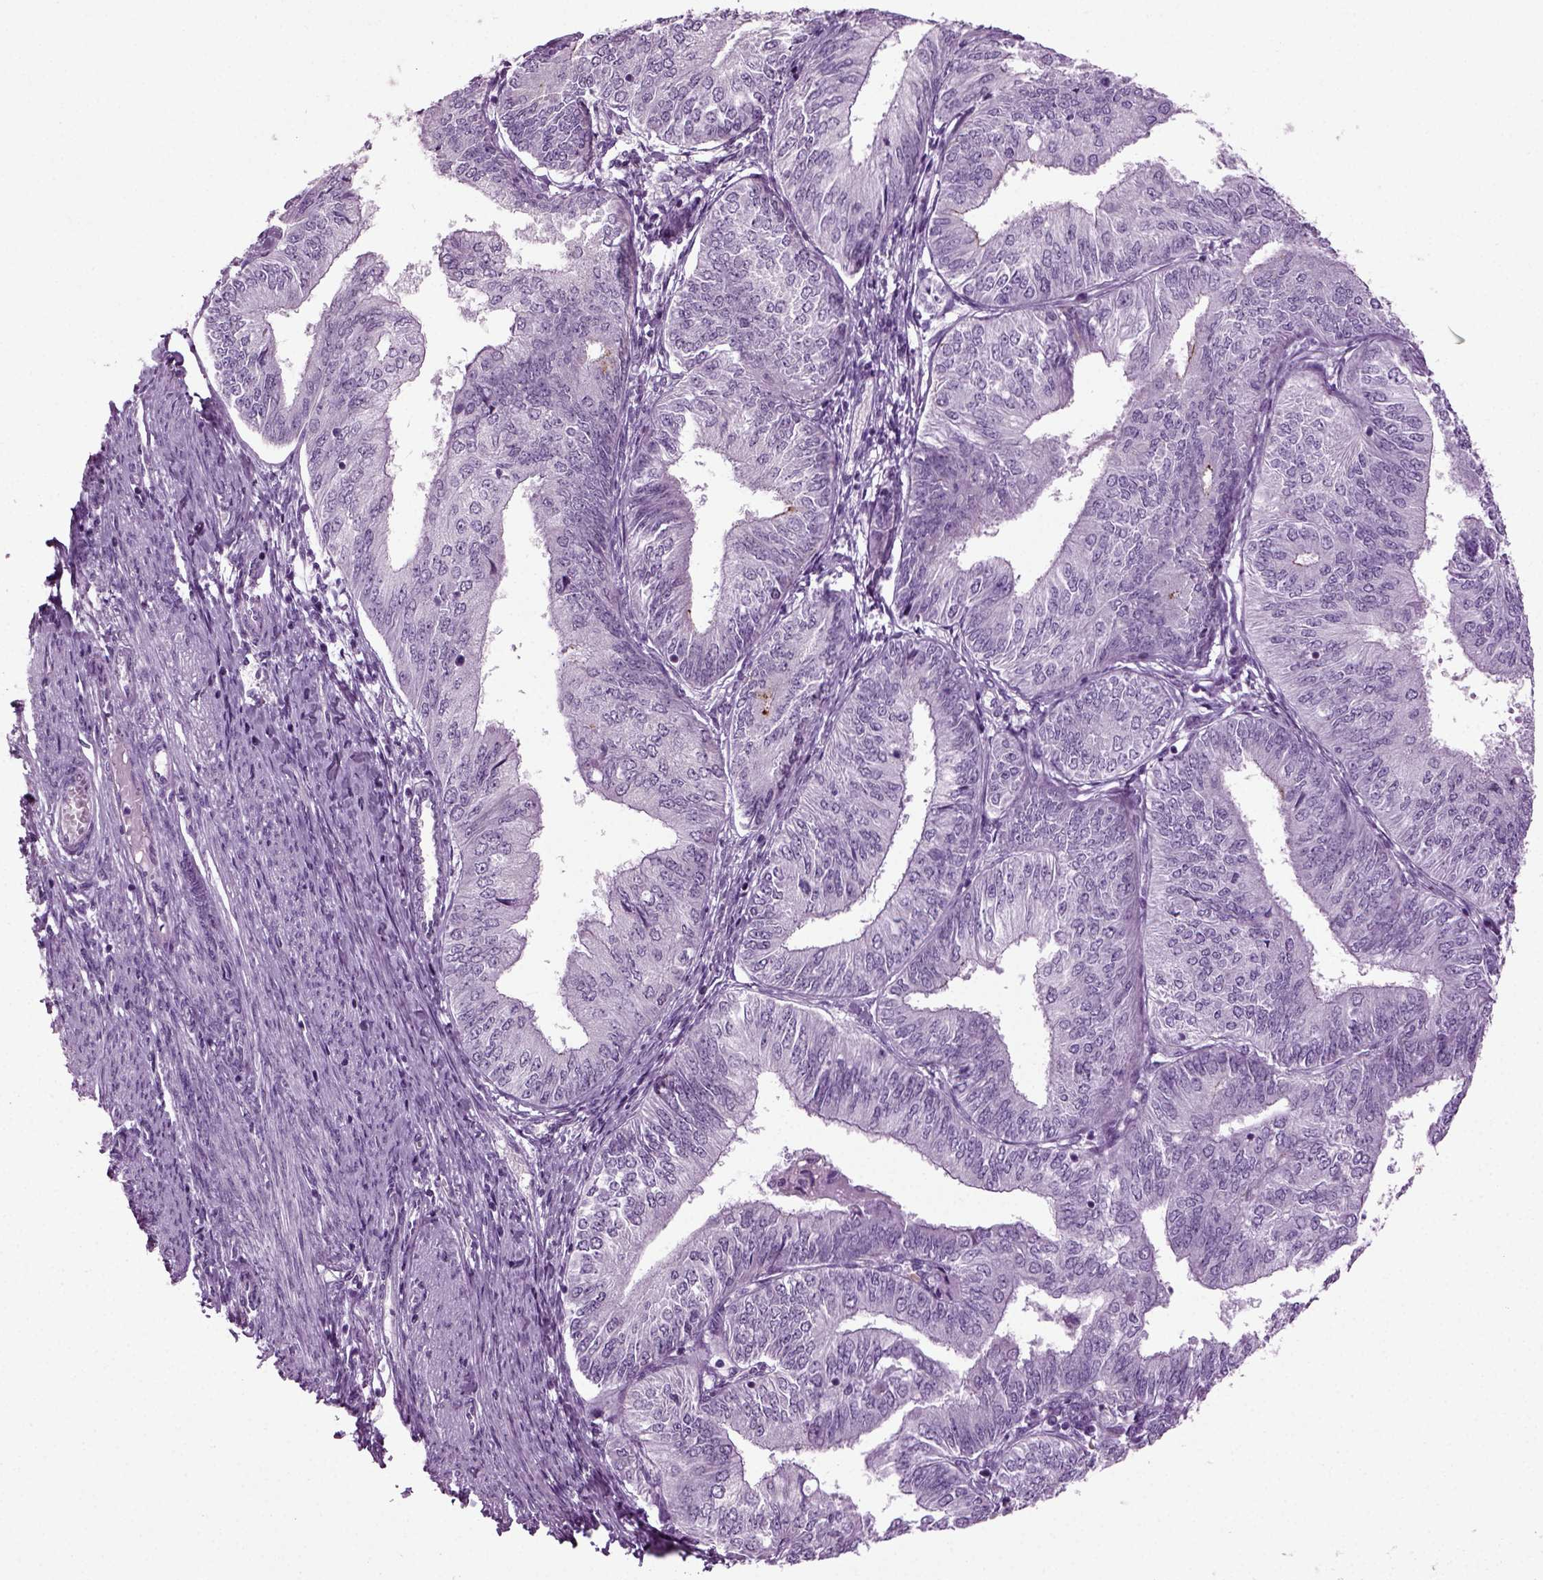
{"staining": {"intensity": "negative", "quantity": "none", "location": "none"}, "tissue": "endometrial cancer", "cell_type": "Tumor cells", "image_type": "cancer", "snomed": [{"axis": "morphology", "description": "Adenocarcinoma, NOS"}, {"axis": "topography", "description": "Endometrium"}], "caption": "Human adenocarcinoma (endometrial) stained for a protein using immunohistochemistry (IHC) shows no staining in tumor cells.", "gene": "PRLH", "patient": {"sex": "female", "age": 58}}